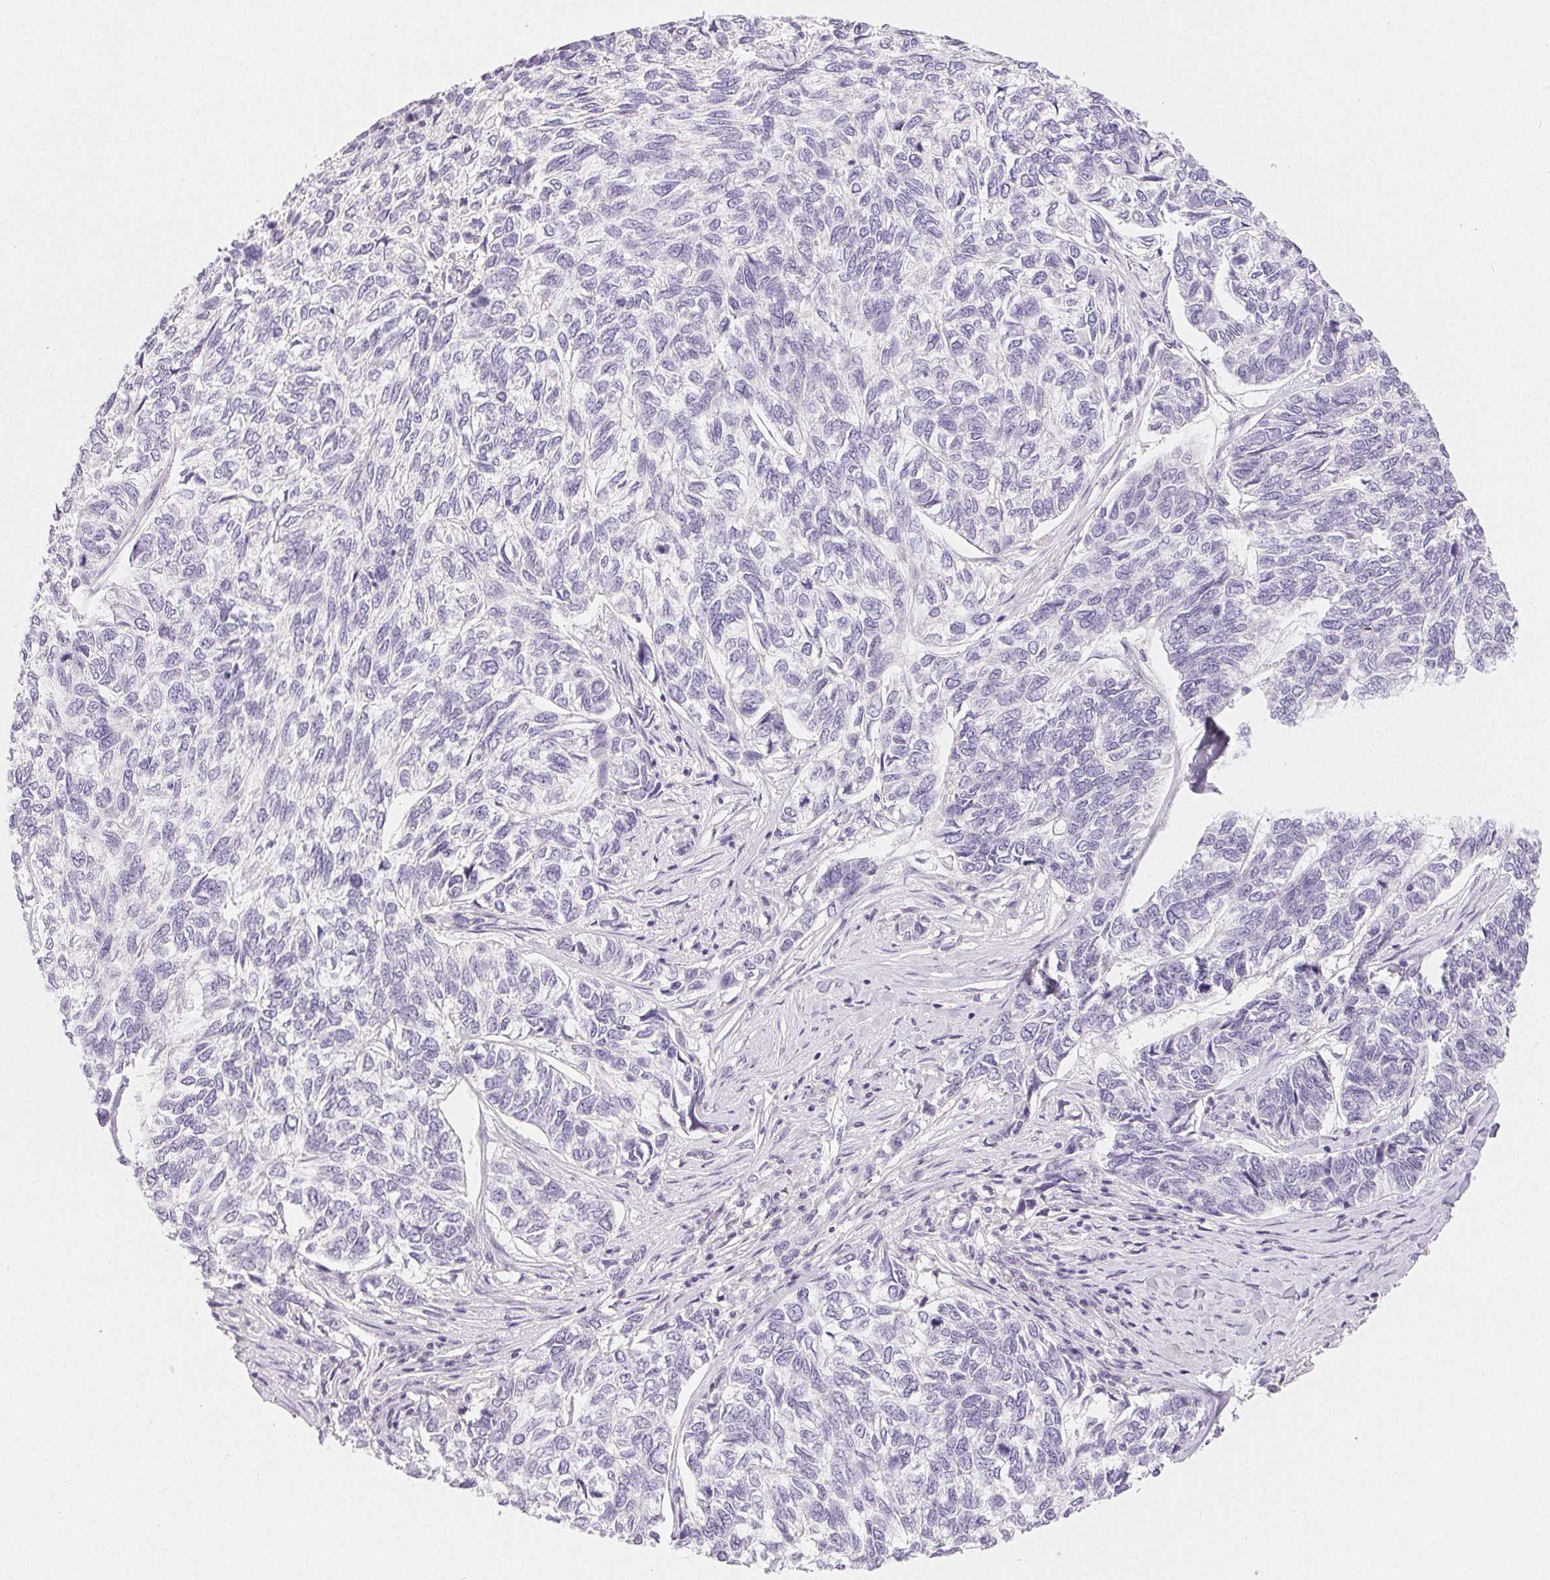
{"staining": {"intensity": "negative", "quantity": "none", "location": "none"}, "tissue": "skin cancer", "cell_type": "Tumor cells", "image_type": "cancer", "snomed": [{"axis": "morphology", "description": "Basal cell carcinoma"}, {"axis": "topography", "description": "Skin"}], "caption": "IHC of human skin basal cell carcinoma shows no expression in tumor cells.", "gene": "MIOX", "patient": {"sex": "female", "age": 65}}